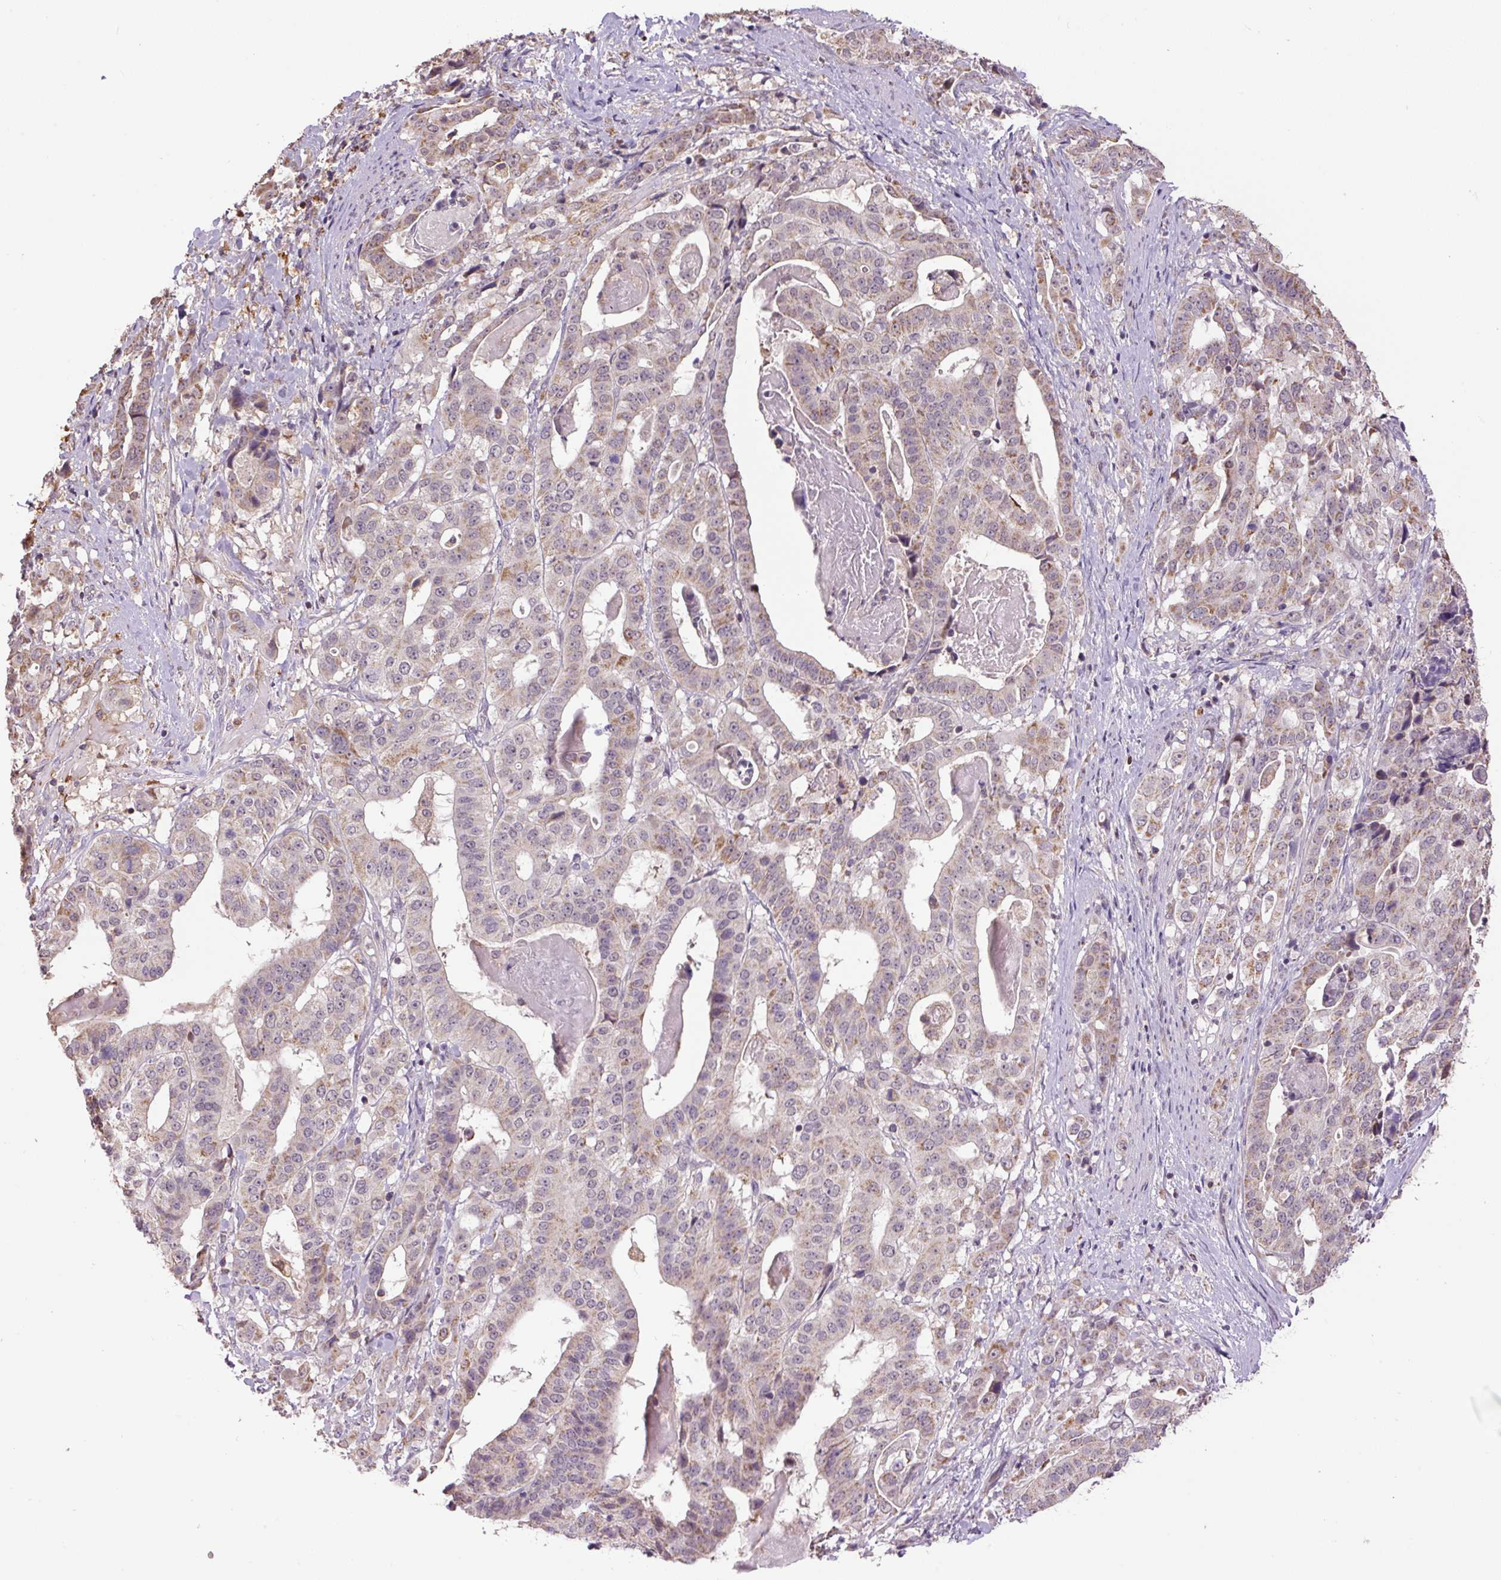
{"staining": {"intensity": "moderate", "quantity": "25%-75%", "location": "cytoplasmic/membranous"}, "tissue": "stomach cancer", "cell_type": "Tumor cells", "image_type": "cancer", "snomed": [{"axis": "morphology", "description": "Adenocarcinoma, NOS"}, {"axis": "topography", "description": "Stomach"}], "caption": "Immunohistochemical staining of stomach cancer displays moderate cytoplasmic/membranous protein staining in about 25%-75% of tumor cells. The protein of interest is stained brown, and the nuclei are stained in blue (DAB (3,3'-diaminobenzidine) IHC with brightfield microscopy, high magnification).", "gene": "SGF29", "patient": {"sex": "male", "age": 48}}